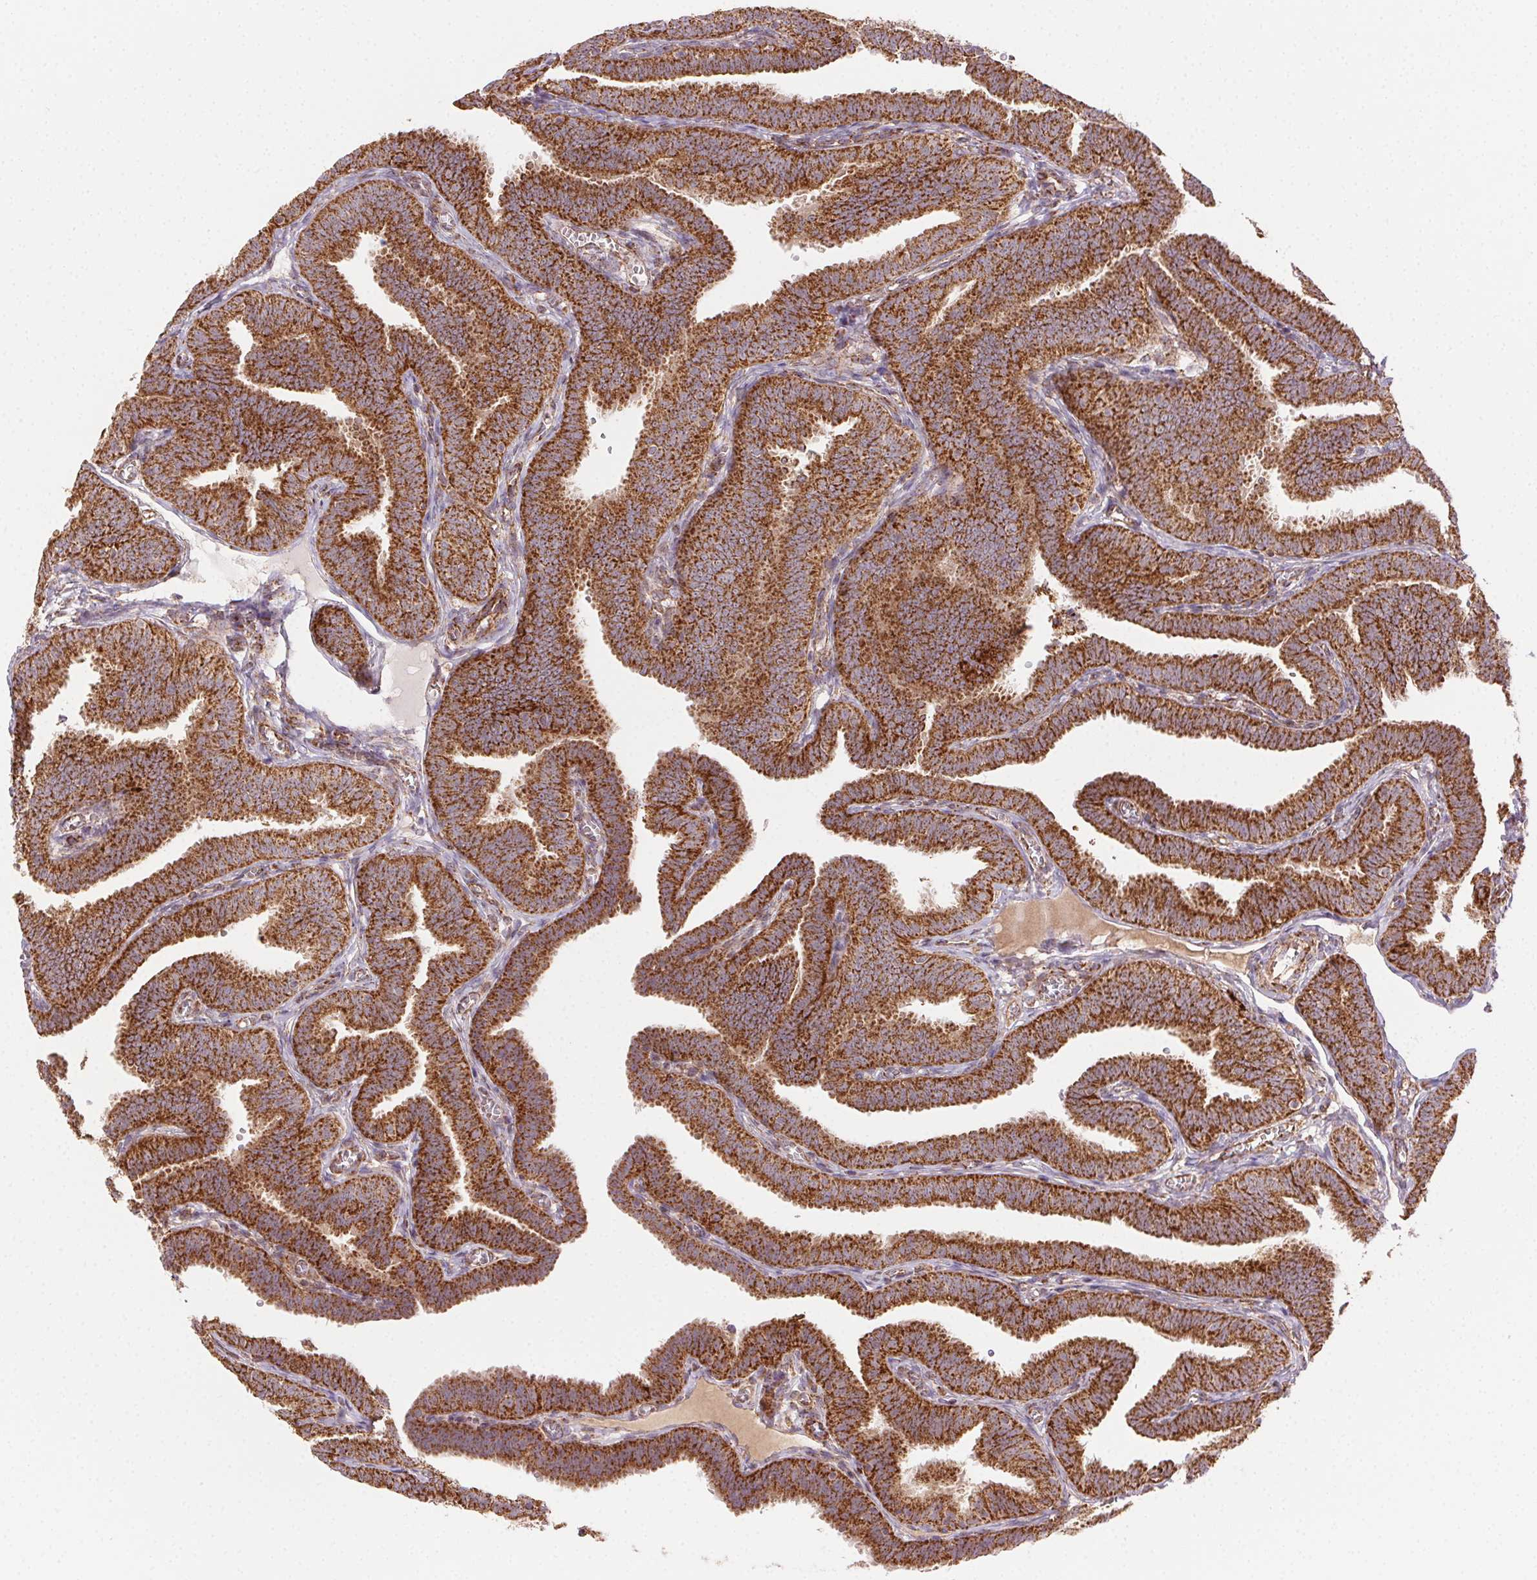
{"staining": {"intensity": "strong", "quantity": ">75%", "location": "cytoplasmic/membranous"}, "tissue": "fallopian tube", "cell_type": "Glandular cells", "image_type": "normal", "snomed": [{"axis": "morphology", "description": "Normal tissue, NOS"}, {"axis": "topography", "description": "Fallopian tube"}], "caption": "A high-resolution photomicrograph shows immunohistochemistry (IHC) staining of normal fallopian tube, which exhibits strong cytoplasmic/membranous positivity in about >75% of glandular cells. (Stains: DAB (3,3'-diaminobenzidine) in brown, nuclei in blue, Microscopy: brightfield microscopy at high magnification).", "gene": "CLPB", "patient": {"sex": "female", "age": 25}}